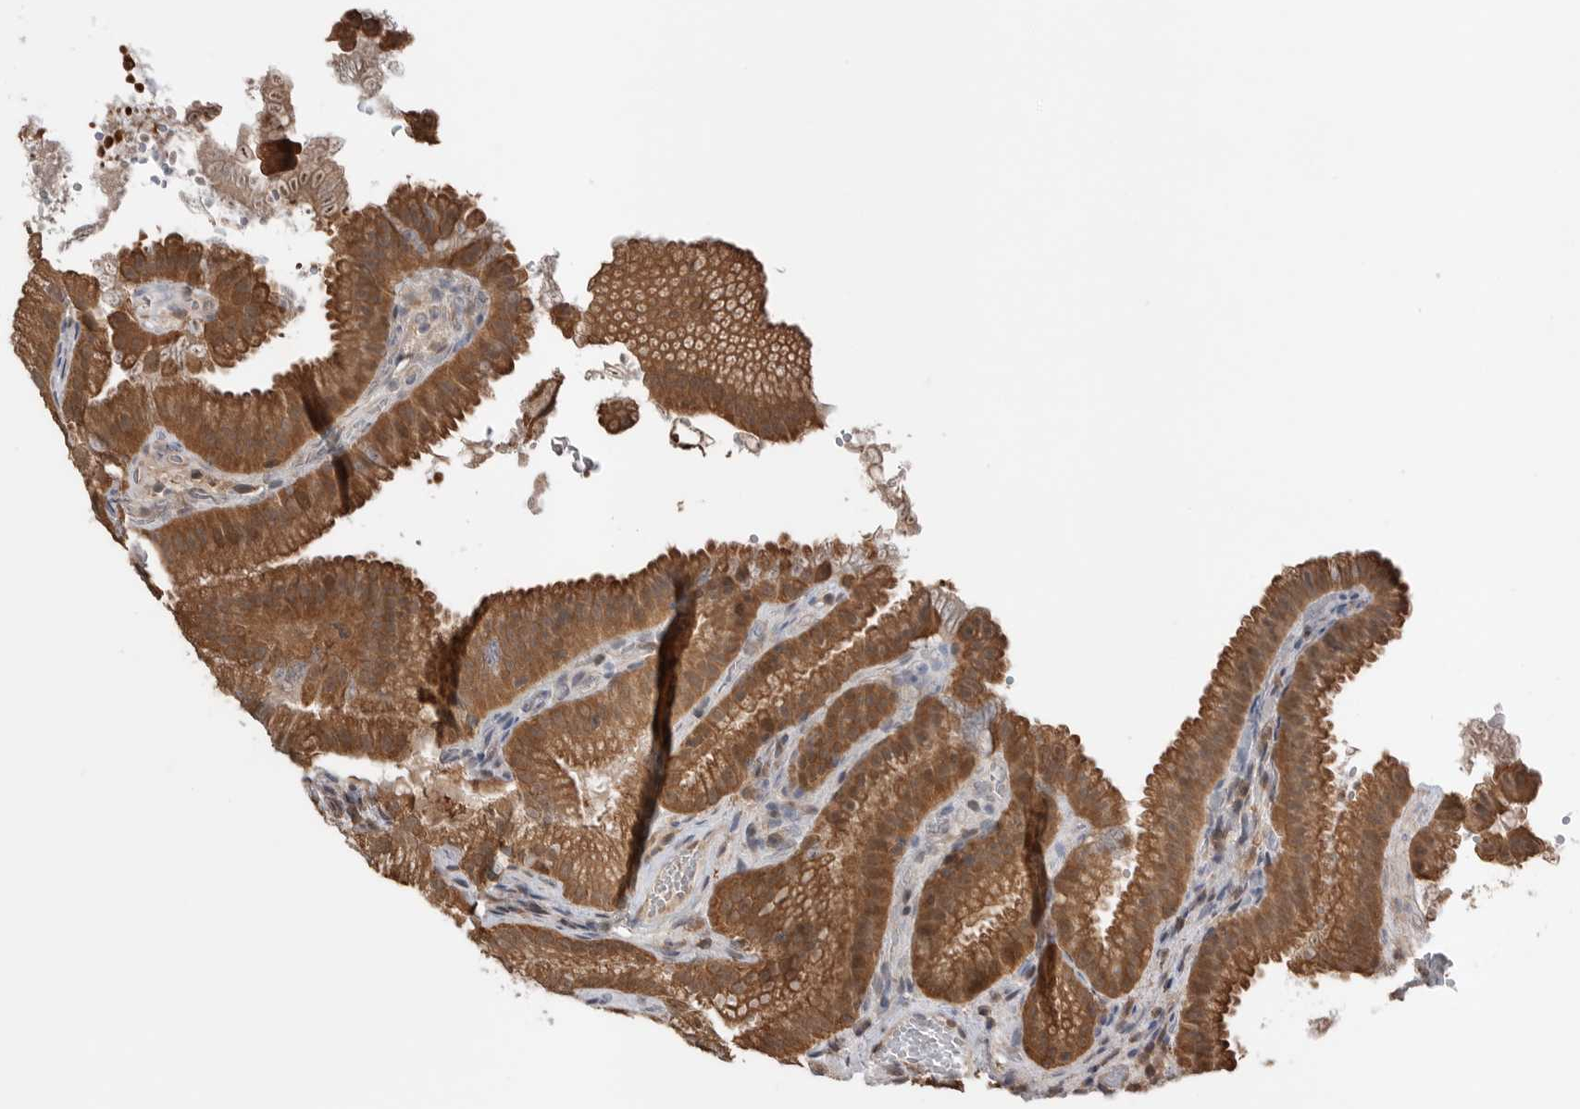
{"staining": {"intensity": "strong", "quantity": ">75%", "location": "cytoplasmic/membranous"}, "tissue": "gallbladder", "cell_type": "Glandular cells", "image_type": "normal", "snomed": [{"axis": "morphology", "description": "Normal tissue, NOS"}, {"axis": "topography", "description": "Gallbladder"}], "caption": "Protein expression analysis of normal human gallbladder reveals strong cytoplasmic/membranous positivity in about >75% of glandular cells. The staining was performed using DAB (3,3'-diaminobenzidine), with brown indicating positive protein expression. Nuclei are stained blue with hematoxylin.", "gene": "PEAK1", "patient": {"sex": "female", "age": 30}}